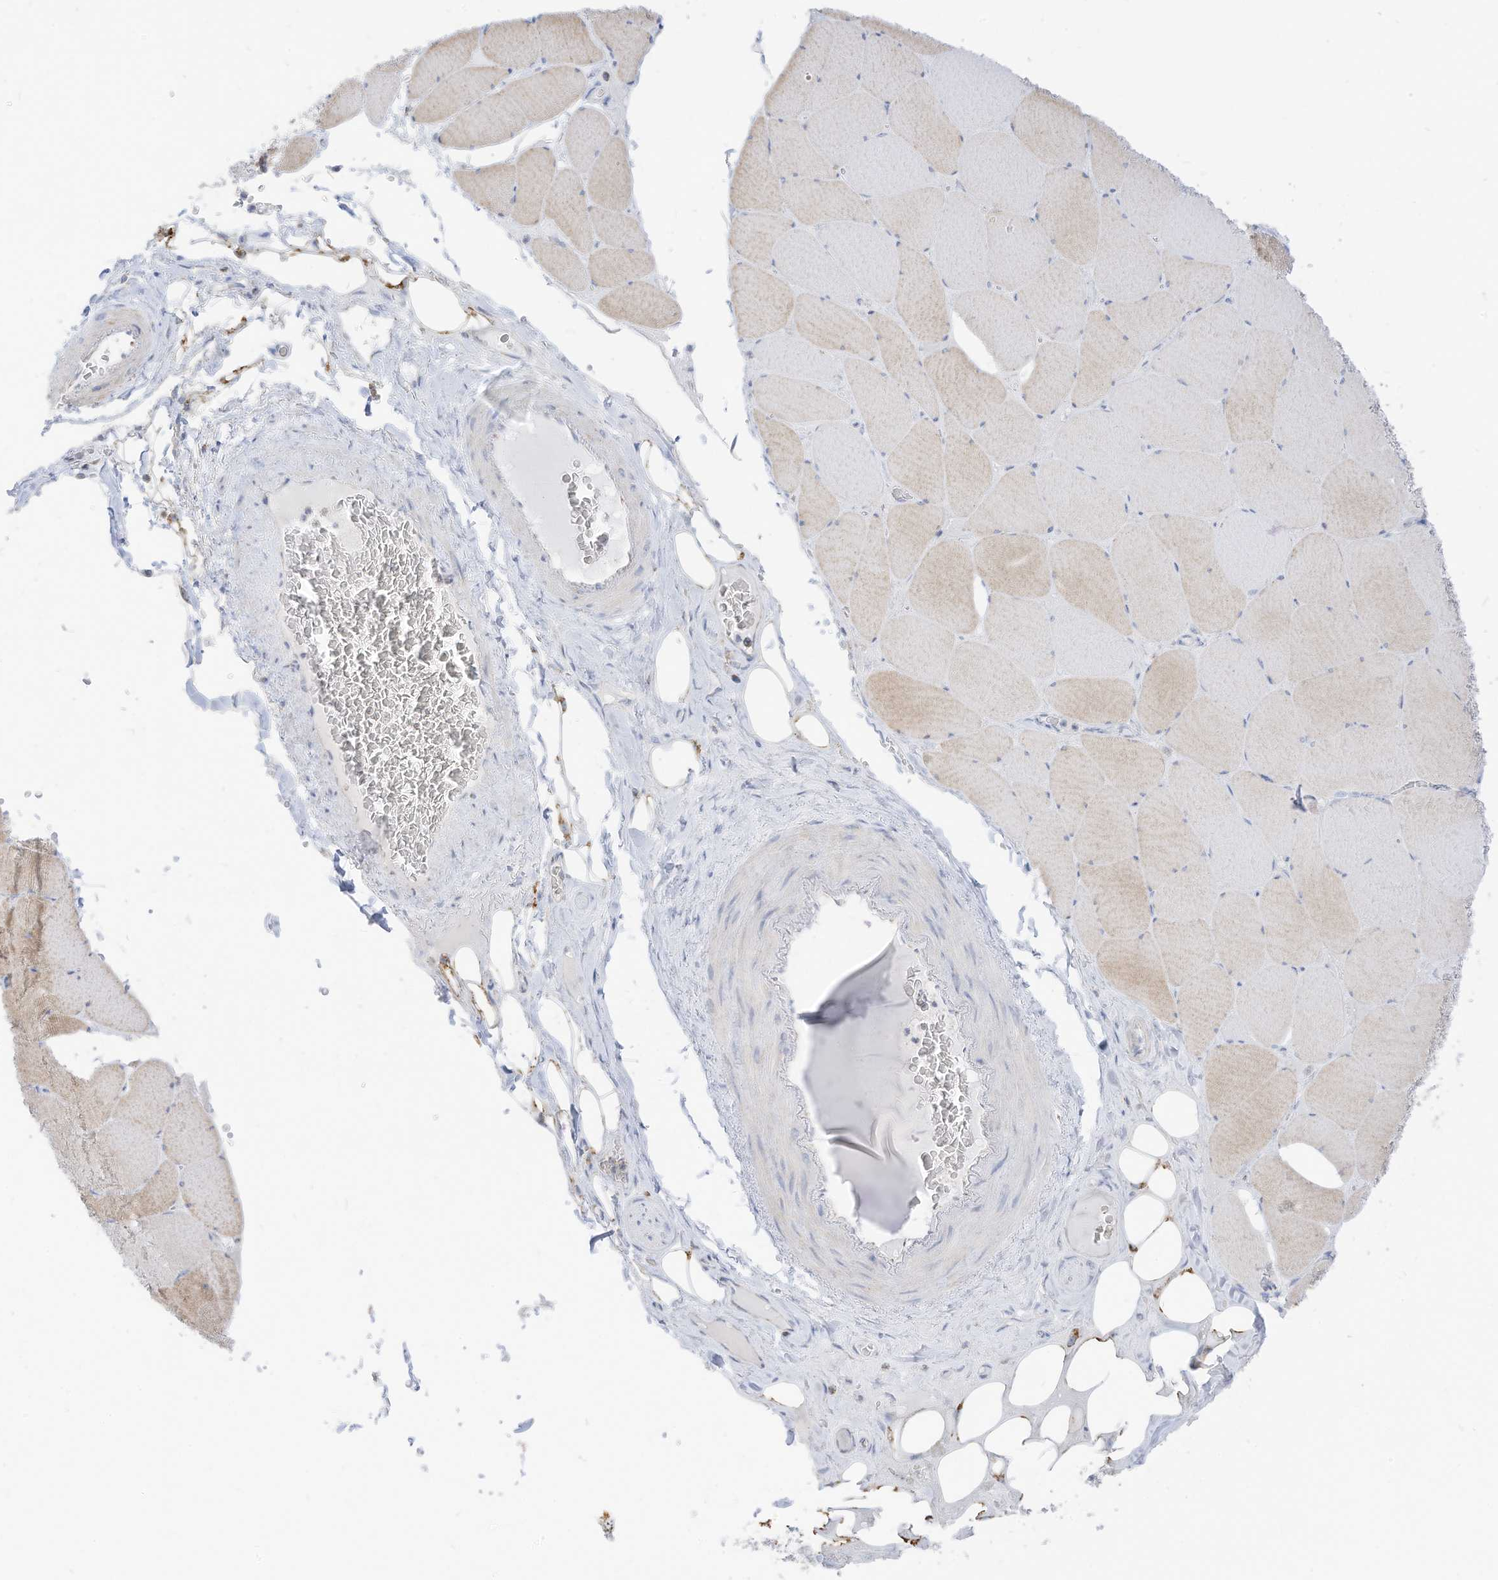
{"staining": {"intensity": "weak", "quantity": "<25%", "location": "cytoplasmic/membranous"}, "tissue": "skeletal muscle", "cell_type": "Myocytes", "image_type": "normal", "snomed": [{"axis": "morphology", "description": "Normal tissue, NOS"}, {"axis": "topography", "description": "Skeletal muscle"}, {"axis": "topography", "description": "Head-Neck"}], "caption": "DAB immunohistochemical staining of normal skeletal muscle shows no significant expression in myocytes. Brightfield microscopy of immunohistochemistry stained with DAB (brown) and hematoxylin (blue), captured at high magnification.", "gene": "ETHE1", "patient": {"sex": "male", "age": 66}}